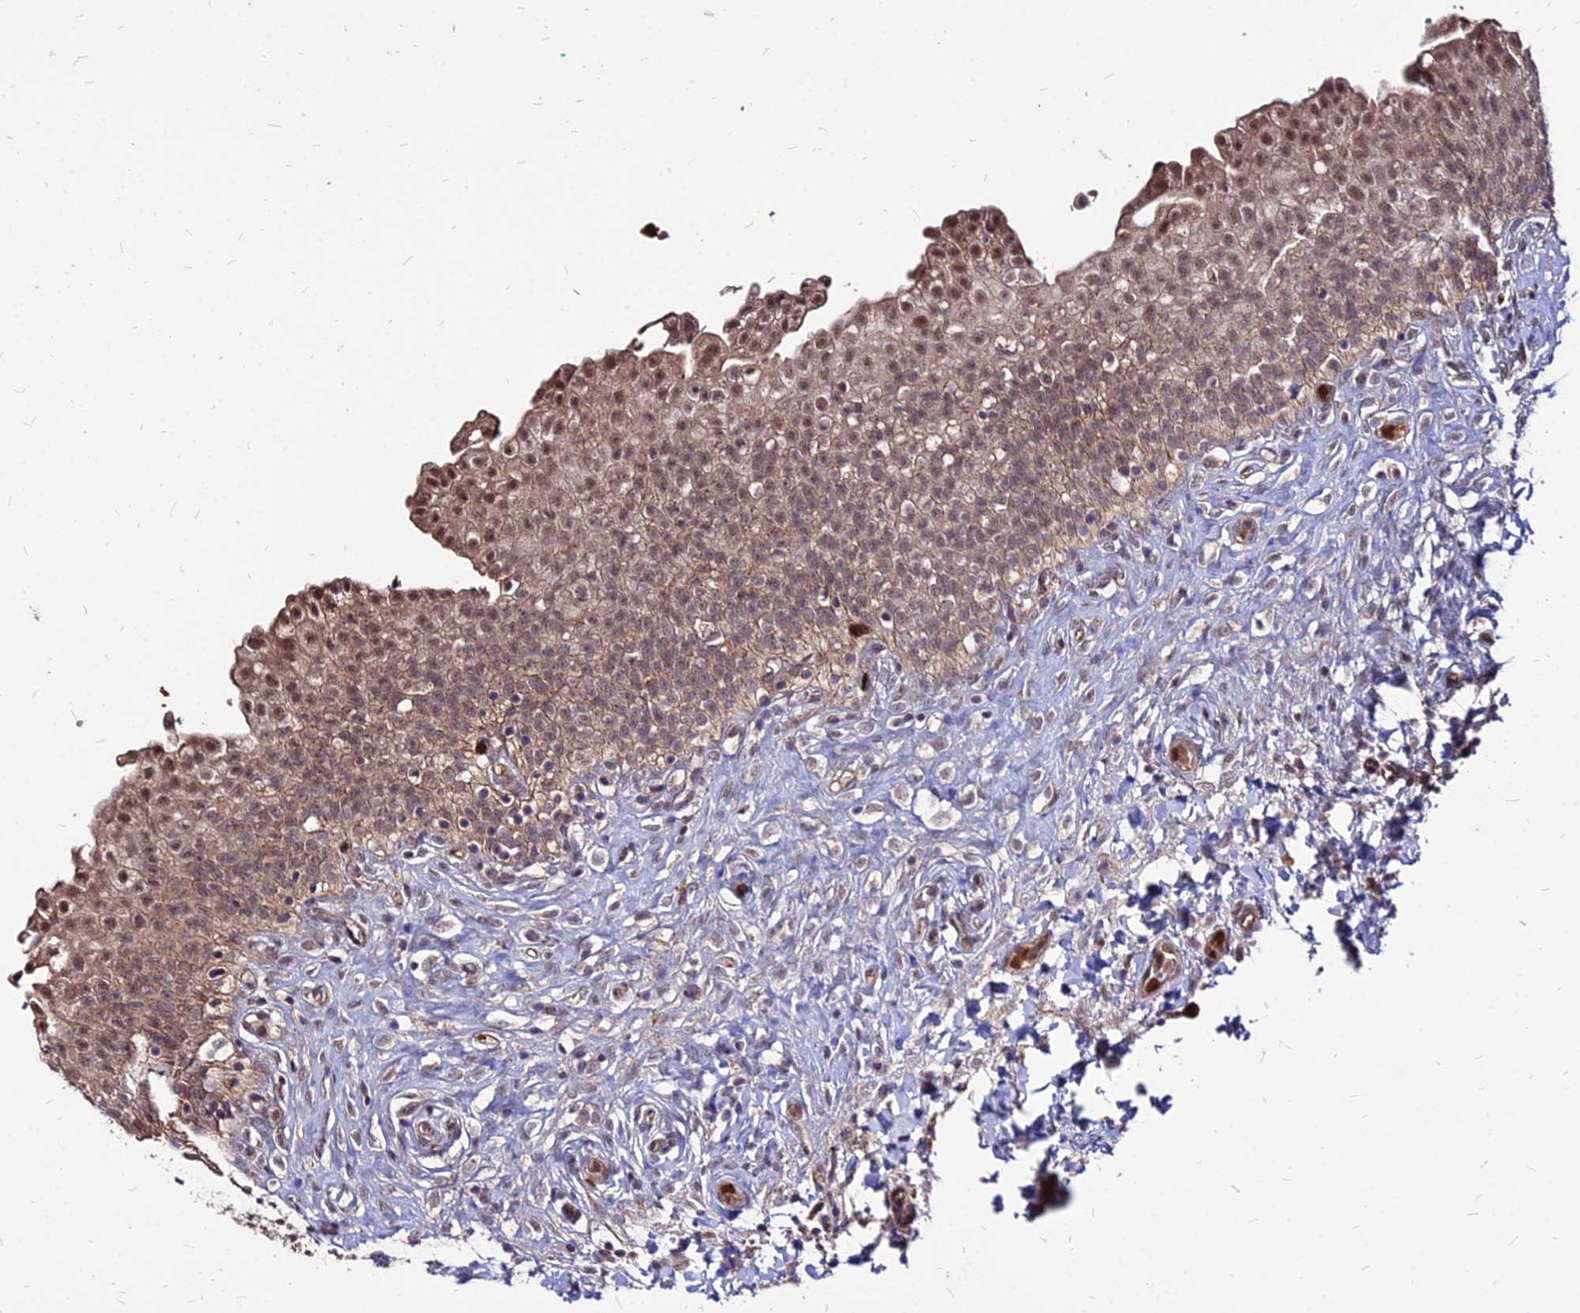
{"staining": {"intensity": "moderate", "quantity": ">75%", "location": "cytoplasmic/membranous,nuclear"}, "tissue": "urinary bladder", "cell_type": "Urothelial cells", "image_type": "normal", "snomed": [{"axis": "morphology", "description": "Urothelial carcinoma, High grade"}, {"axis": "topography", "description": "Urinary bladder"}], "caption": "Immunohistochemistry (IHC) of unremarkable urinary bladder displays medium levels of moderate cytoplasmic/membranous,nuclear staining in about >75% of urothelial cells.", "gene": "APBA3", "patient": {"sex": "male", "age": 46}}